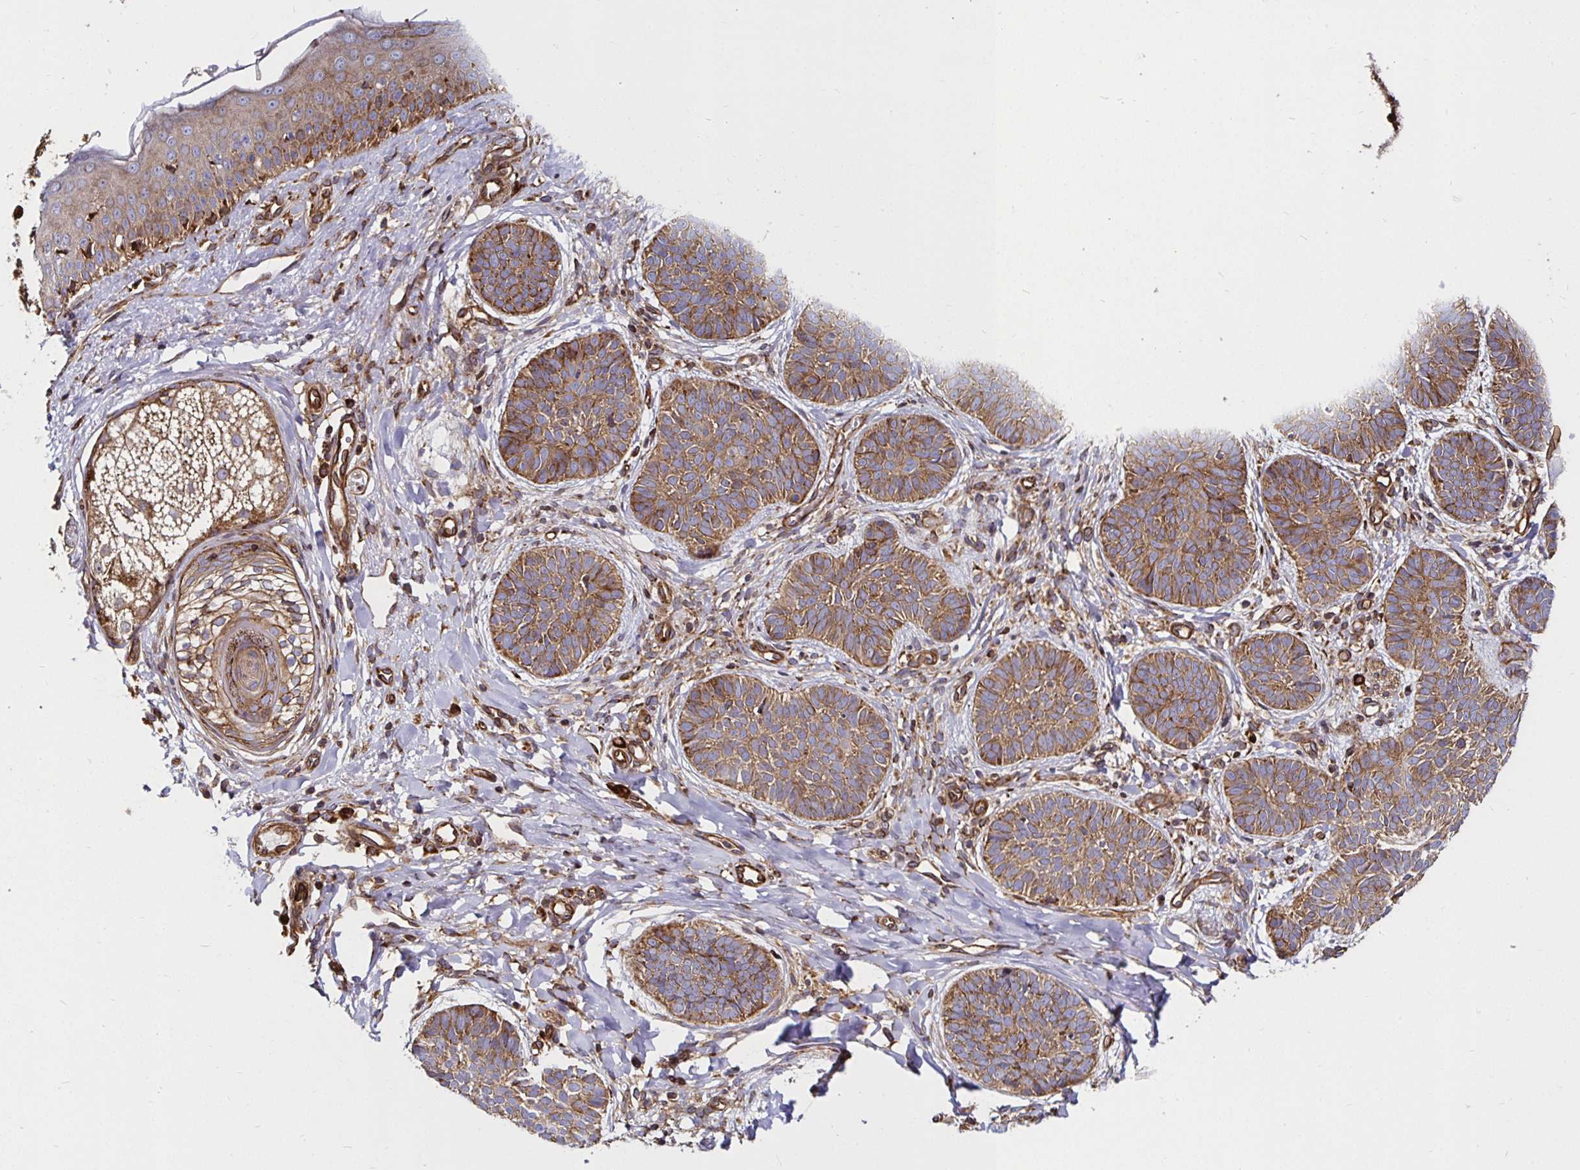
{"staining": {"intensity": "moderate", "quantity": ">75%", "location": "cytoplasmic/membranous"}, "tissue": "skin cancer", "cell_type": "Tumor cells", "image_type": "cancer", "snomed": [{"axis": "morphology", "description": "Basal cell carcinoma"}, {"axis": "topography", "description": "Skin"}], "caption": "Immunohistochemistry (IHC) photomicrograph of human basal cell carcinoma (skin) stained for a protein (brown), which exhibits medium levels of moderate cytoplasmic/membranous positivity in approximately >75% of tumor cells.", "gene": "SMYD3", "patient": {"sex": "male", "age": 54}}